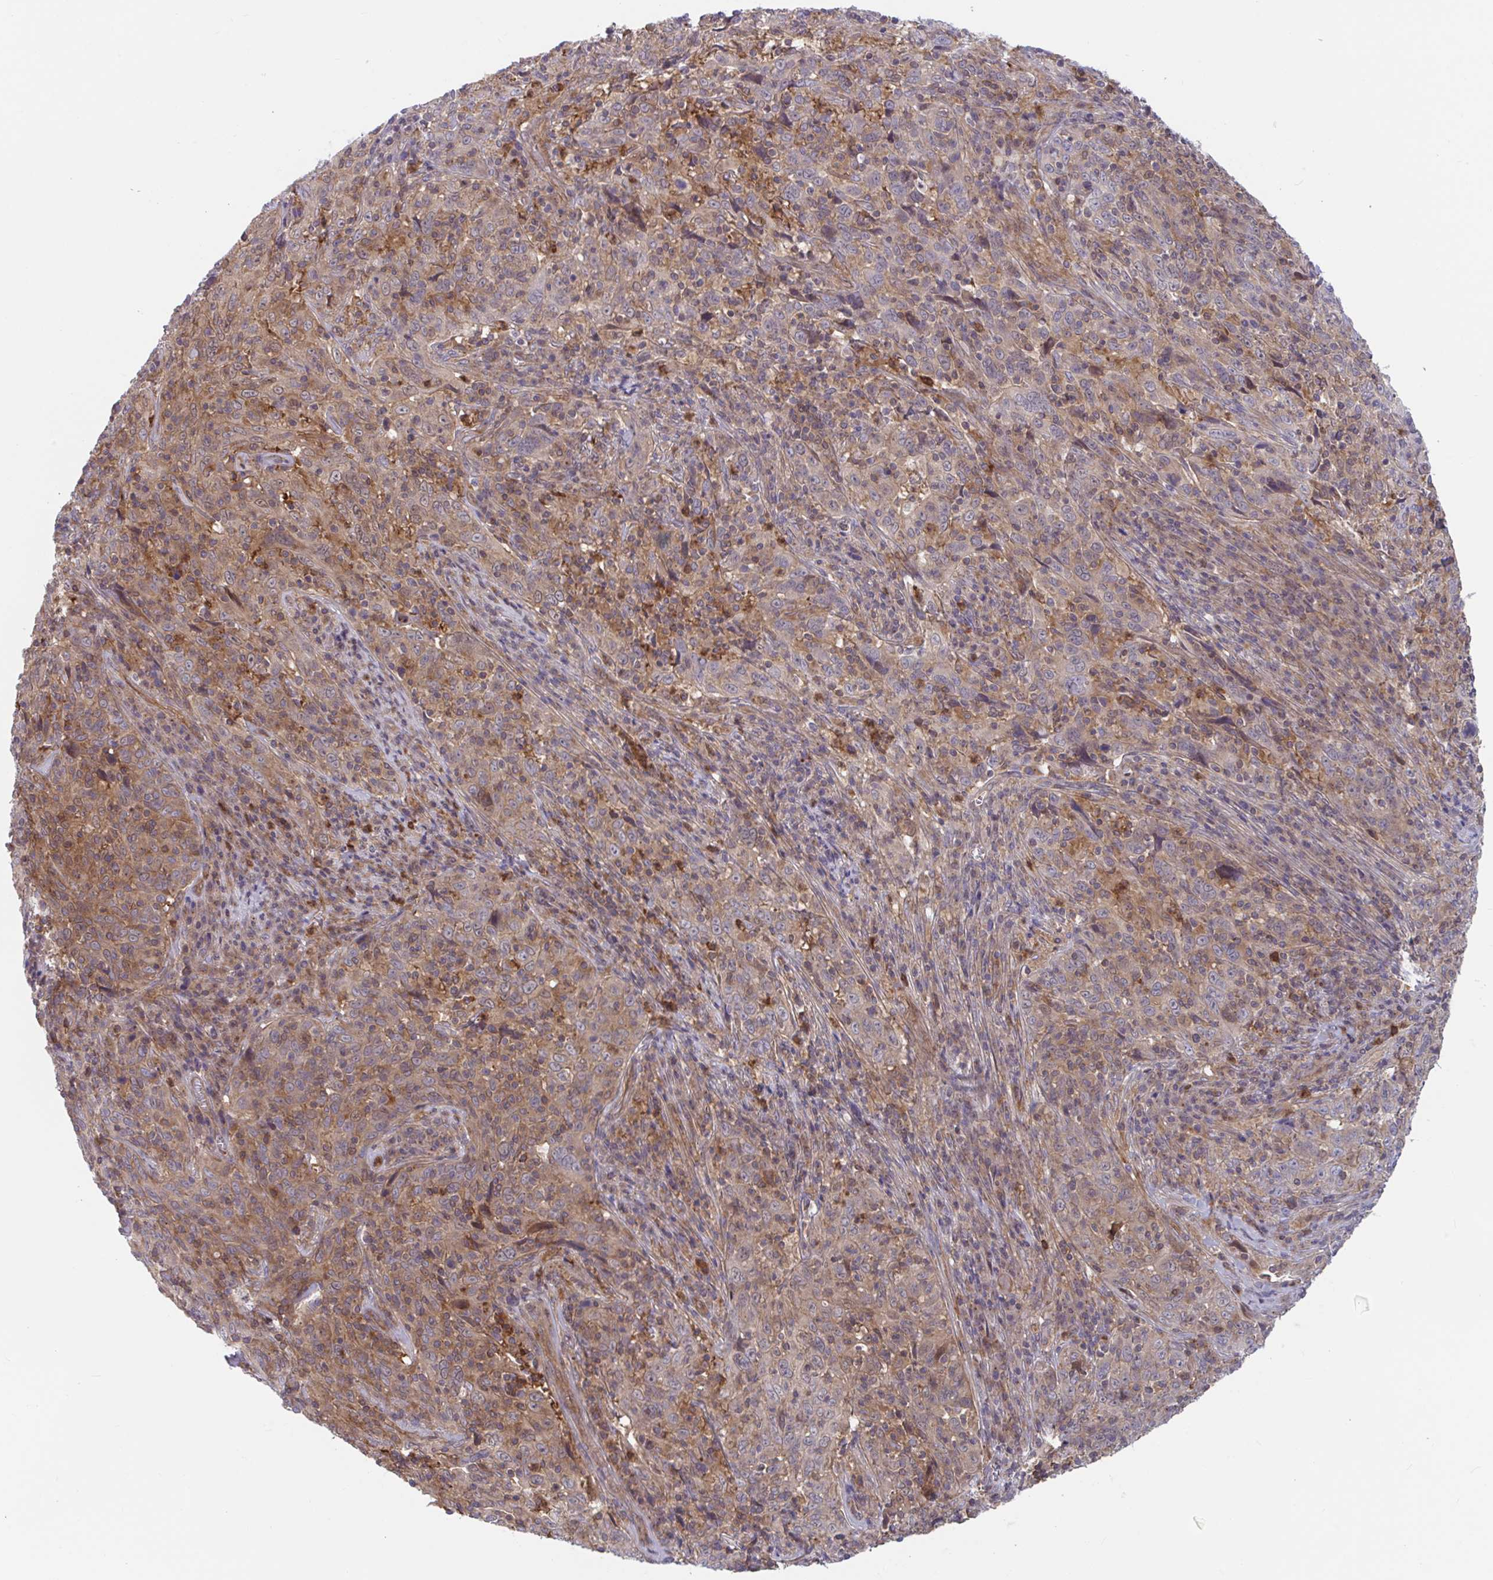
{"staining": {"intensity": "weak", "quantity": "25%-75%", "location": "cytoplasmic/membranous"}, "tissue": "cervical cancer", "cell_type": "Tumor cells", "image_type": "cancer", "snomed": [{"axis": "morphology", "description": "Squamous cell carcinoma, NOS"}, {"axis": "topography", "description": "Cervix"}], "caption": "Immunohistochemistry staining of cervical squamous cell carcinoma, which exhibits low levels of weak cytoplasmic/membranous staining in about 25%-75% of tumor cells indicating weak cytoplasmic/membranous protein staining. The staining was performed using DAB (3,3'-diaminobenzidine) (brown) for protein detection and nuclei were counterstained in hematoxylin (blue).", "gene": "LMNTD2", "patient": {"sex": "female", "age": 46}}